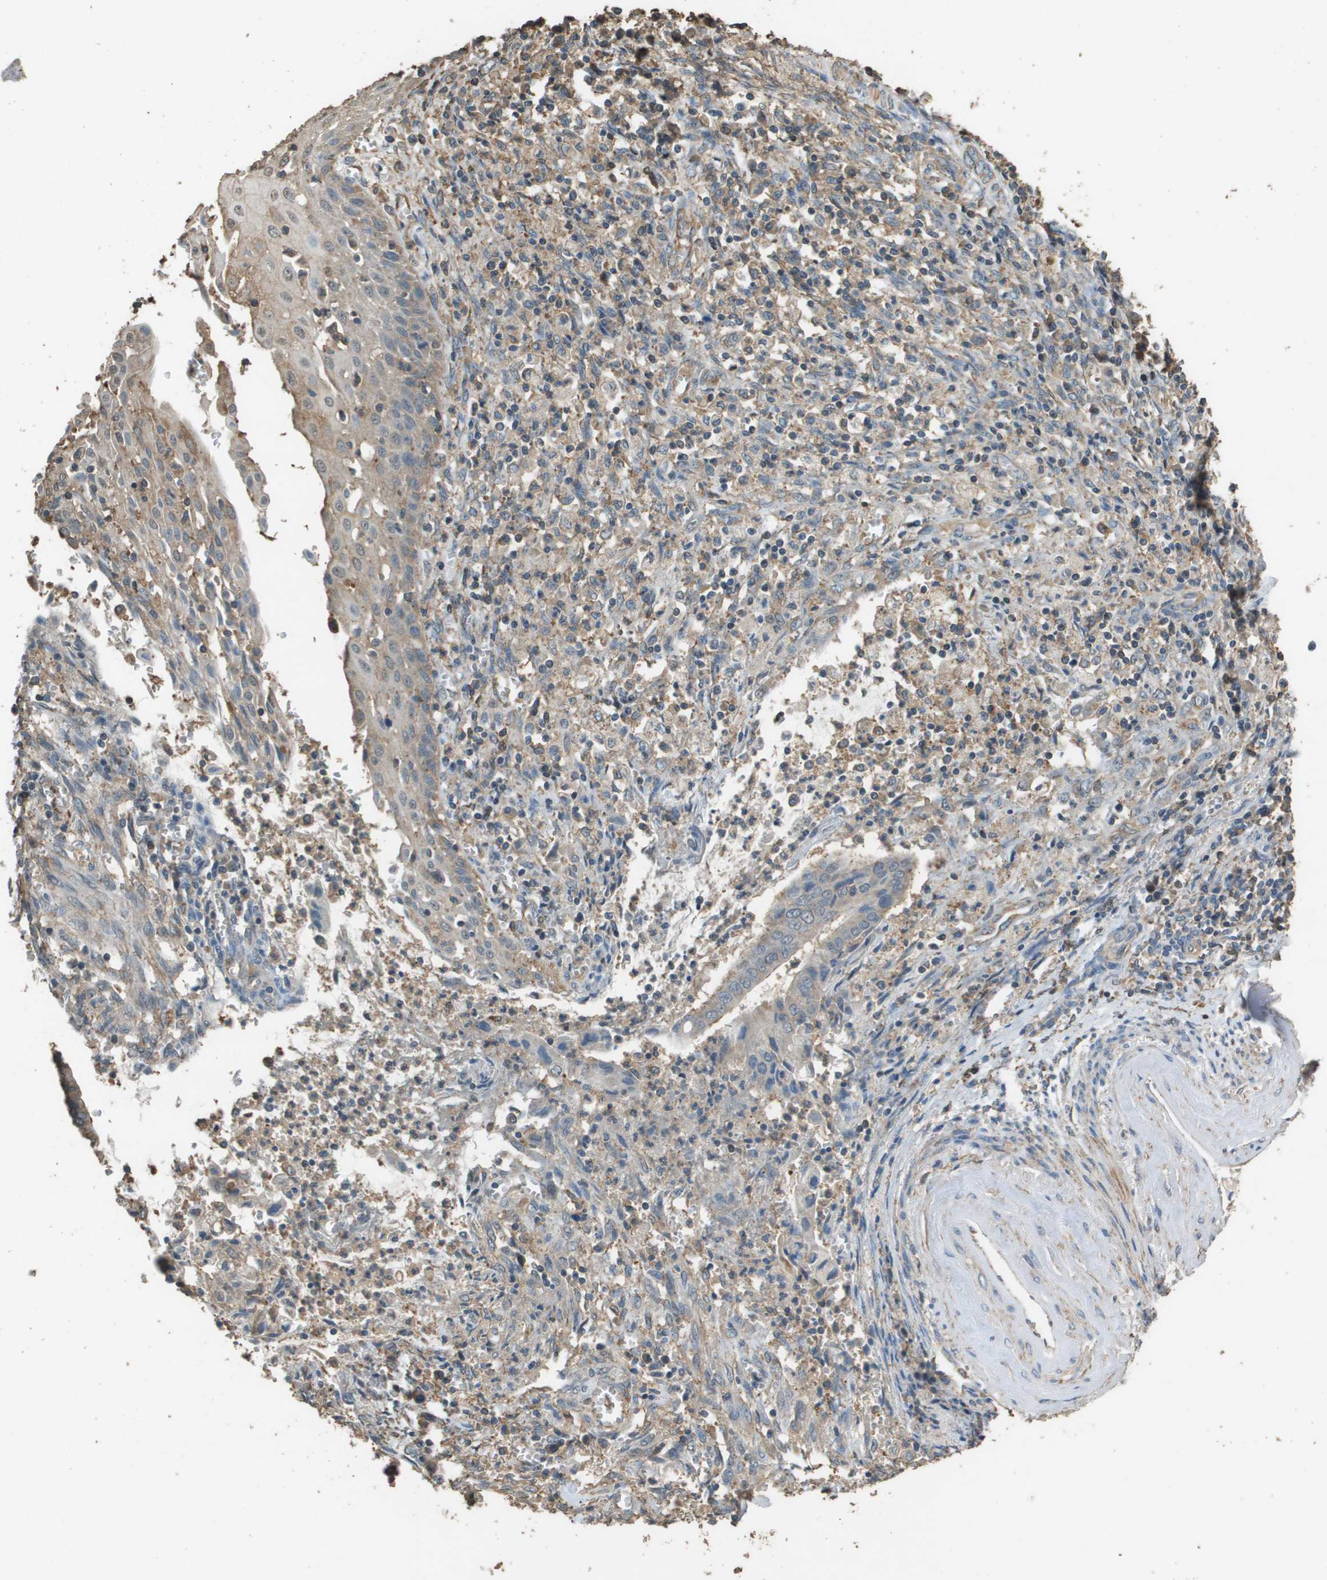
{"staining": {"intensity": "moderate", "quantity": "<25%", "location": "cytoplasmic/membranous"}, "tissue": "cervical cancer", "cell_type": "Tumor cells", "image_type": "cancer", "snomed": [{"axis": "morphology", "description": "Adenocarcinoma, NOS"}, {"axis": "topography", "description": "Cervix"}], "caption": "An immunohistochemistry (IHC) micrograph of neoplastic tissue is shown. Protein staining in brown labels moderate cytoplasmic/membranous positivity in adenocarcinoma (cervical) within tumor cells.", "gene": "MS4A7", "patient": {"sex": "female", "age": 44}}